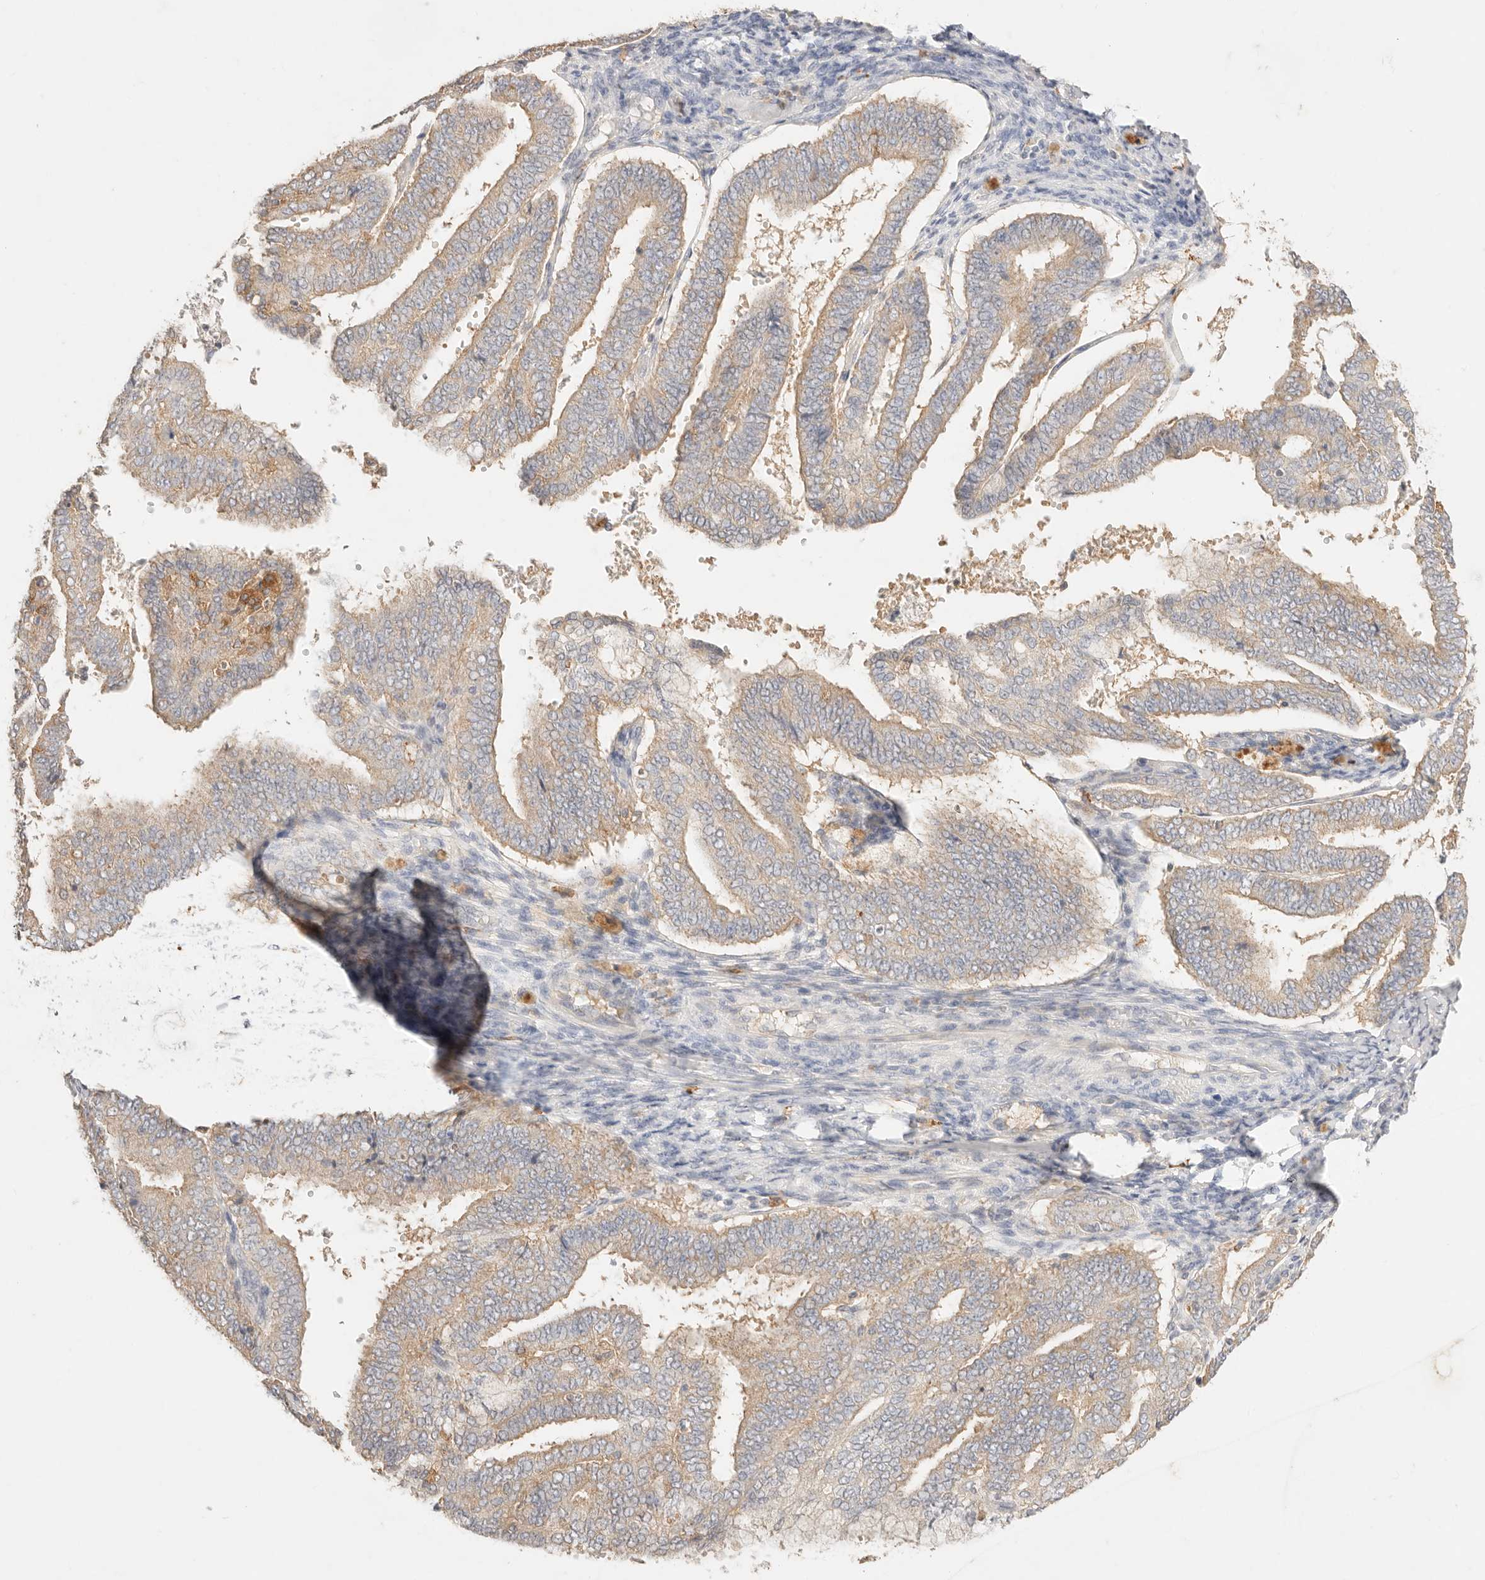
{"staining": {"intensity": "weak", "quantity": ">75%", "location": "cytoplasmic/membranous"}, "tissue": "endometrial cancer", "cell_type": "Tumor cells", "image_type": "cancer", "snomed": [{"axis": "morphology", "description": "Adenocarcinoma, NOS"}, {"axis": "topography", "description": "Endometrium"}], "caption": "Approximately >75% of tumor cells in endometrial cancer show weak cytoplasmic/membranous protein expression as visualized by brown immunohistochemical staining.", "gene": "HK2", "patient": {"sex": "female", "age": 63}}